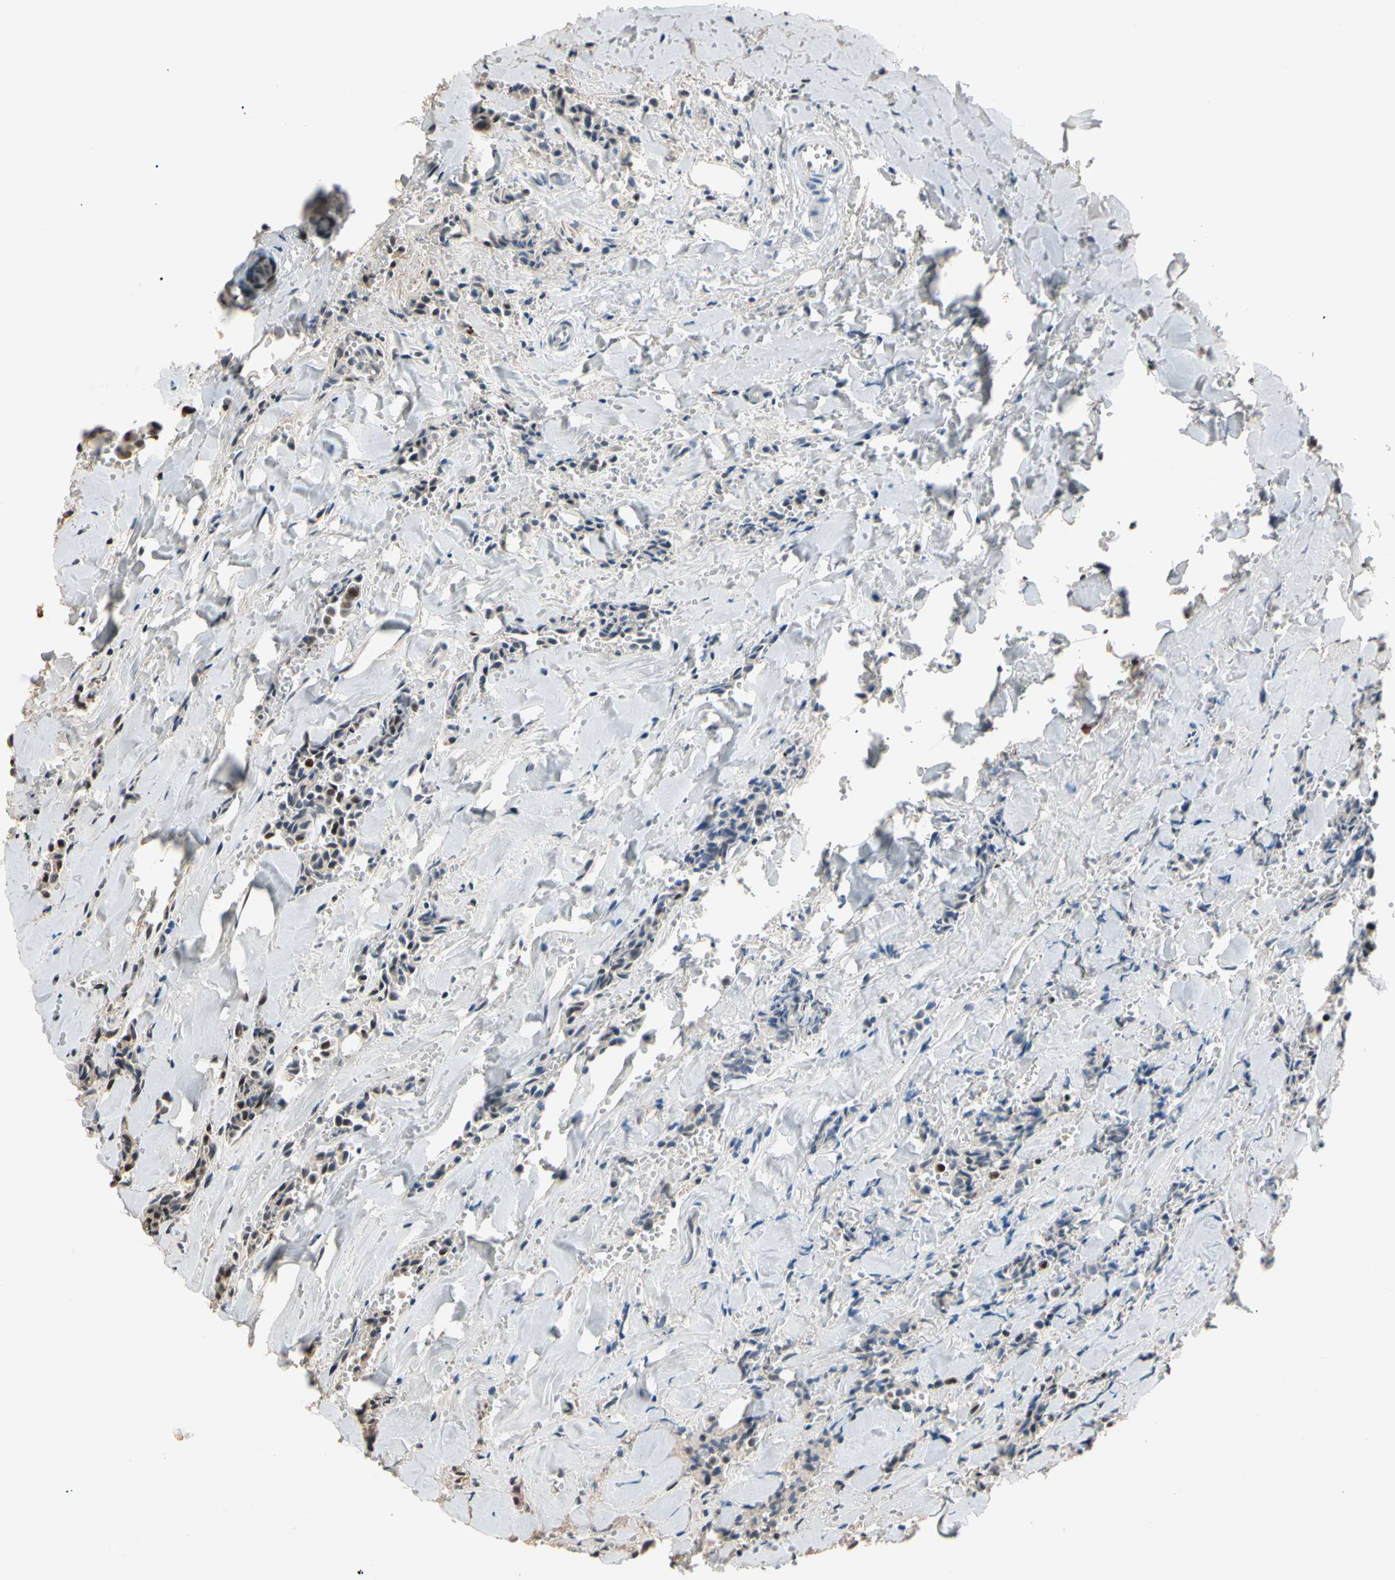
{"staining": {"intensity": "moderate", "quantity": "25%-75%", "location": "nuclear"}, "tissue": "head and neck cancer", "cell_type": "Tumor cells", "image_type": "cancer", "snomed": [{"axis": "morphology", "description": "Adenocarcinoma, NOS"}, {"axis": "topography", "description": "Salivary gland"}, {"axis": "topography", "description": "Head-Neck"}], "caption": "Protein staining of head and neck cancer tissue shows moderate nuclear staining in about 25%-75% of tumor cells. The protein is stained brown, and the nuclei are stained in blue (DAB IHC with brightfield microscopy, high magnification).", "gene": "FOXO3", "patient": {"sex": "female", "age": 59}}